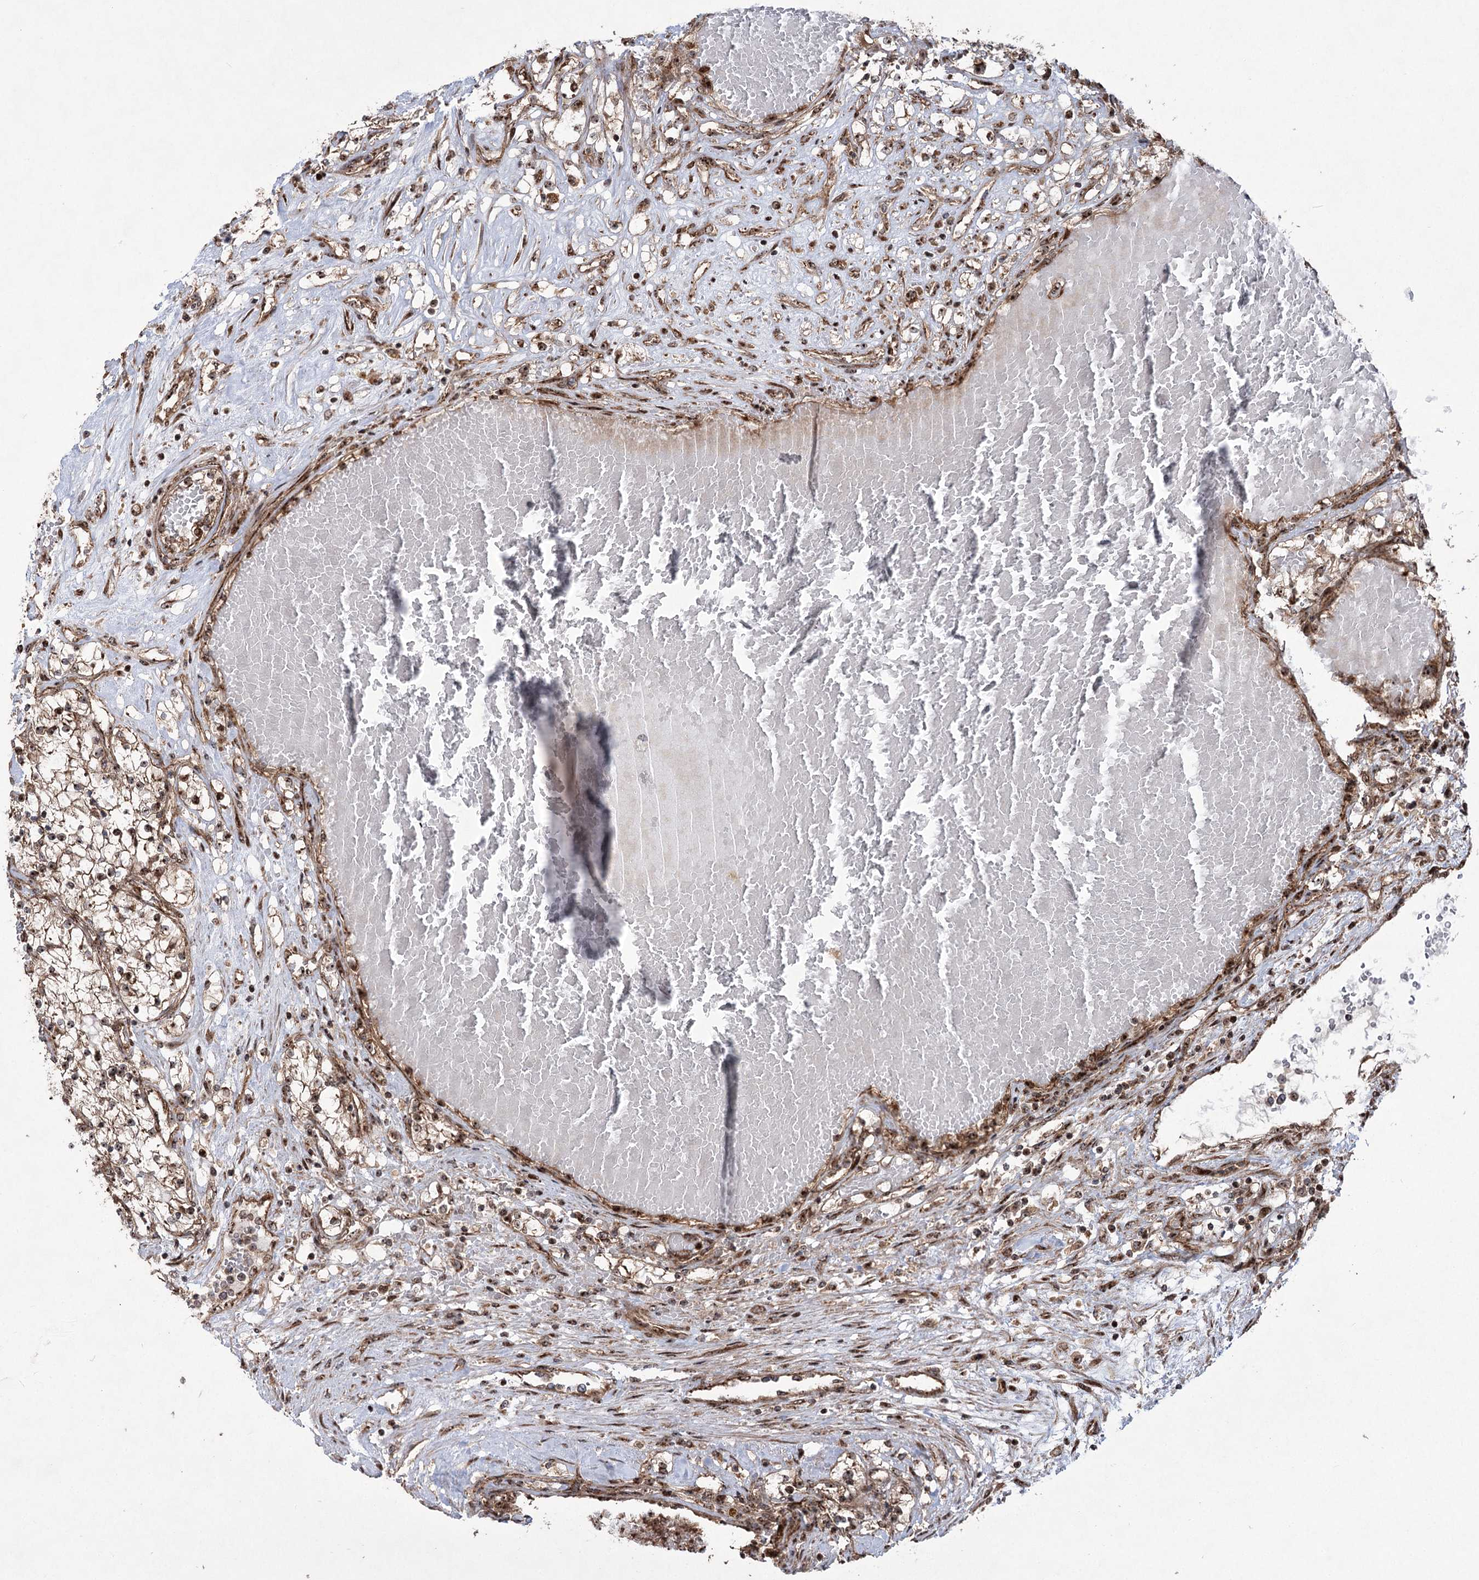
{"staining": {"intensity": "moderate", "quantity": ">75%", "location": "cytoplasmic/membranous,nuclear"}, "tissue": "renal cancer", "cell_type": "Tumor cells", "image_type": "cancer", "snomed": [{"axis": "morphology", "description": "Normal tissue, NOS"}, {"axis": "morphology", "description": "Adenocarcinoma, NOS"}, {"axis": "topography", "description": "Kidney"}], "caption": "A brown stain labels moderate cytoplasmic/membranous and nuclear positivity of a protein in renal cancer tumor cells. (Brightfield microscopy of DAB IHC at high magnification).", "gene": "SERINC5", "patient": {"sex": "male", "age": 68}}